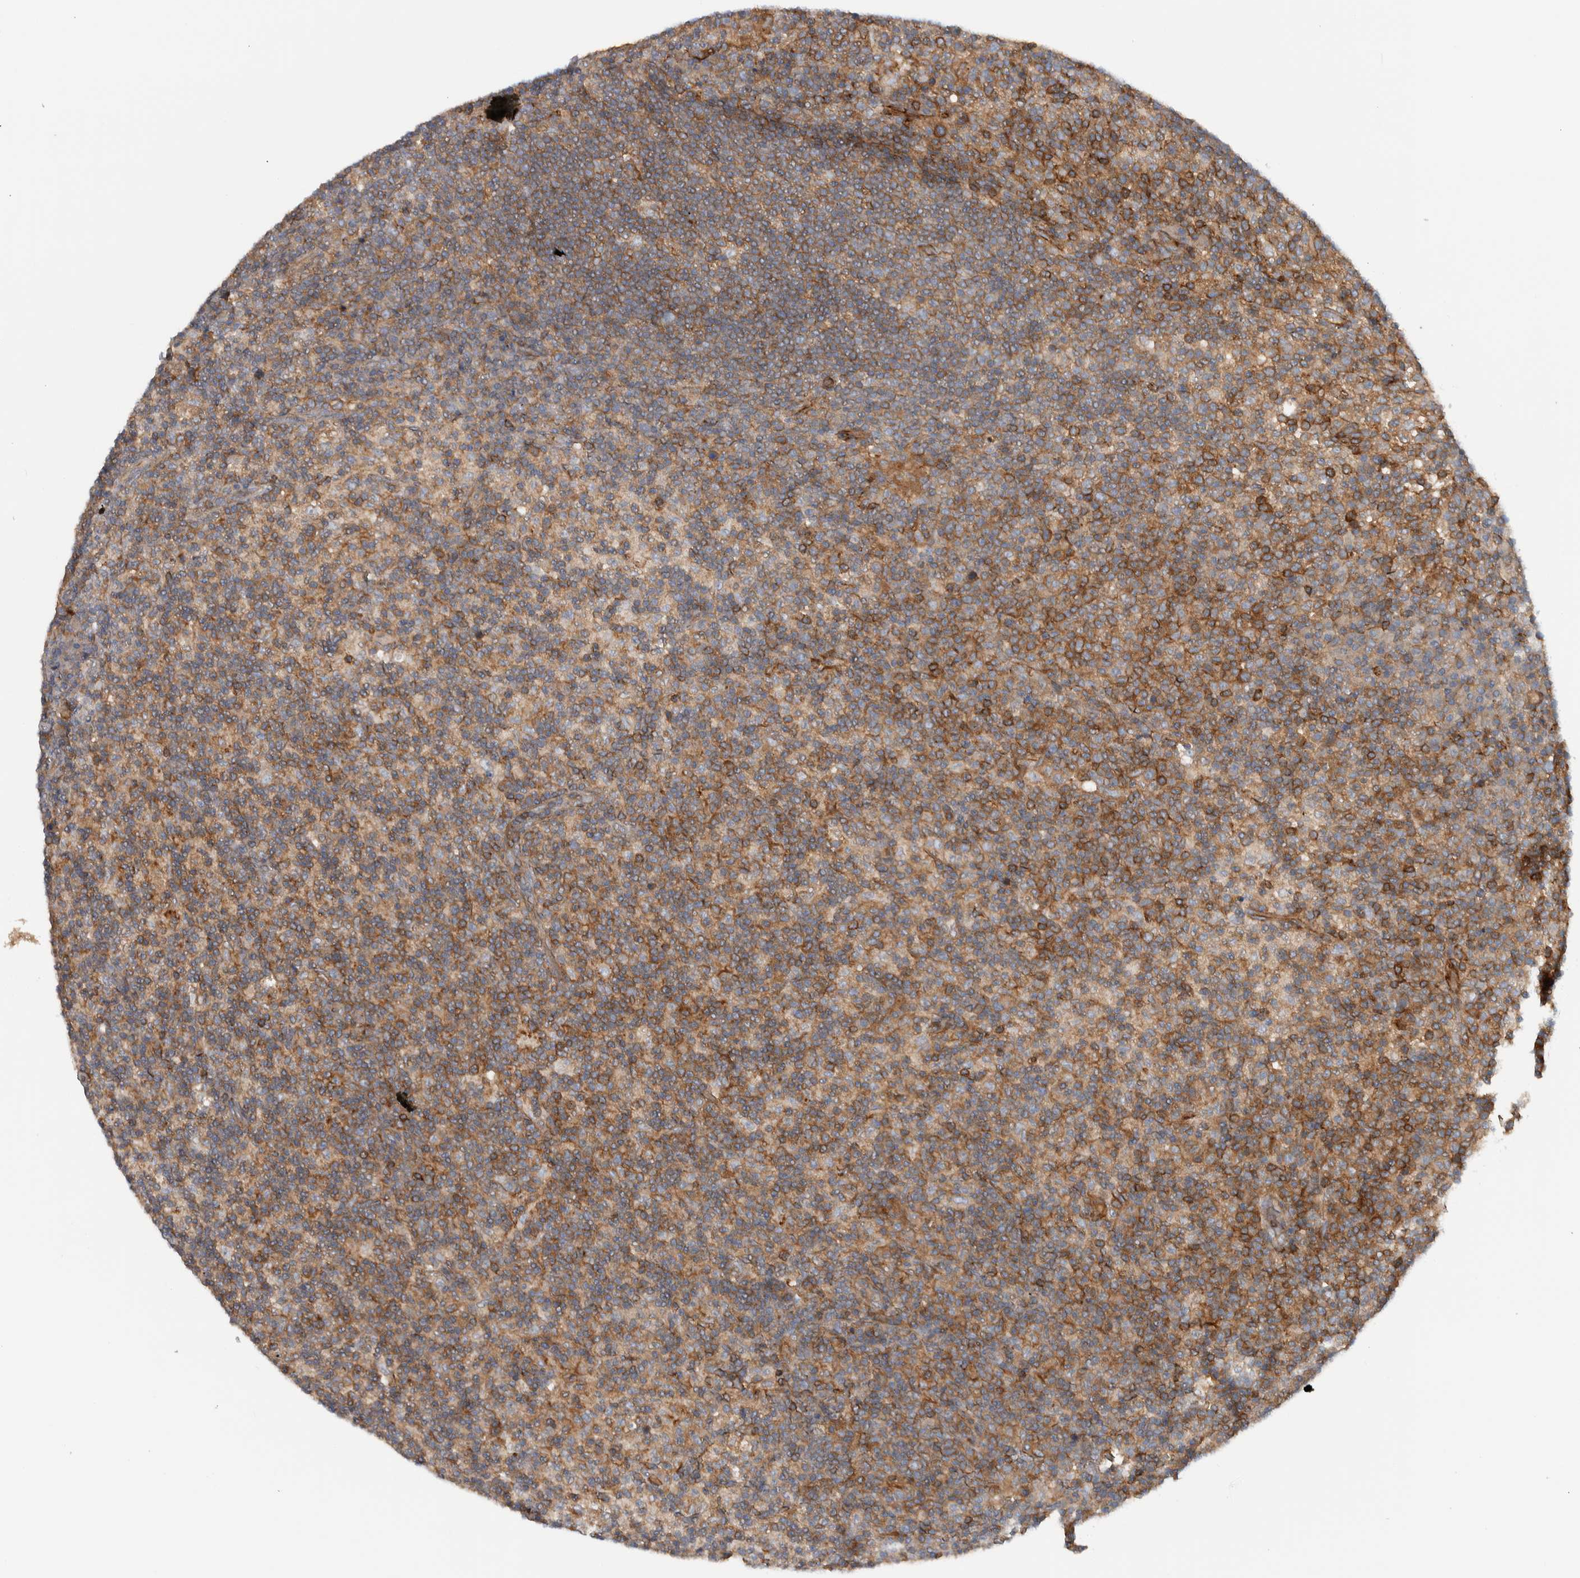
{"staining": {"intensity": "strong", "quantity": ">75%", "location": "cytoplasmic/membranous"}, "tissue": "lymph node", "cell_type": "Germinal center cells", "image_type": "normal", "snomed": [{"axis": "morphology", "description": "Normal tissue, NOS"}, {"axis": "morphology", "description": "Inflammation, NOS"}, {"axis": "topography", "description": "Lymph node"}], "caption": "This is a histology image of IHC staining of unremarkable lymph node, which shows strong staining in the cytoplasmic/membranous of germinal center cells.", "gene": "MPRIP", "patient": {"sex": "male", "age": 55}}